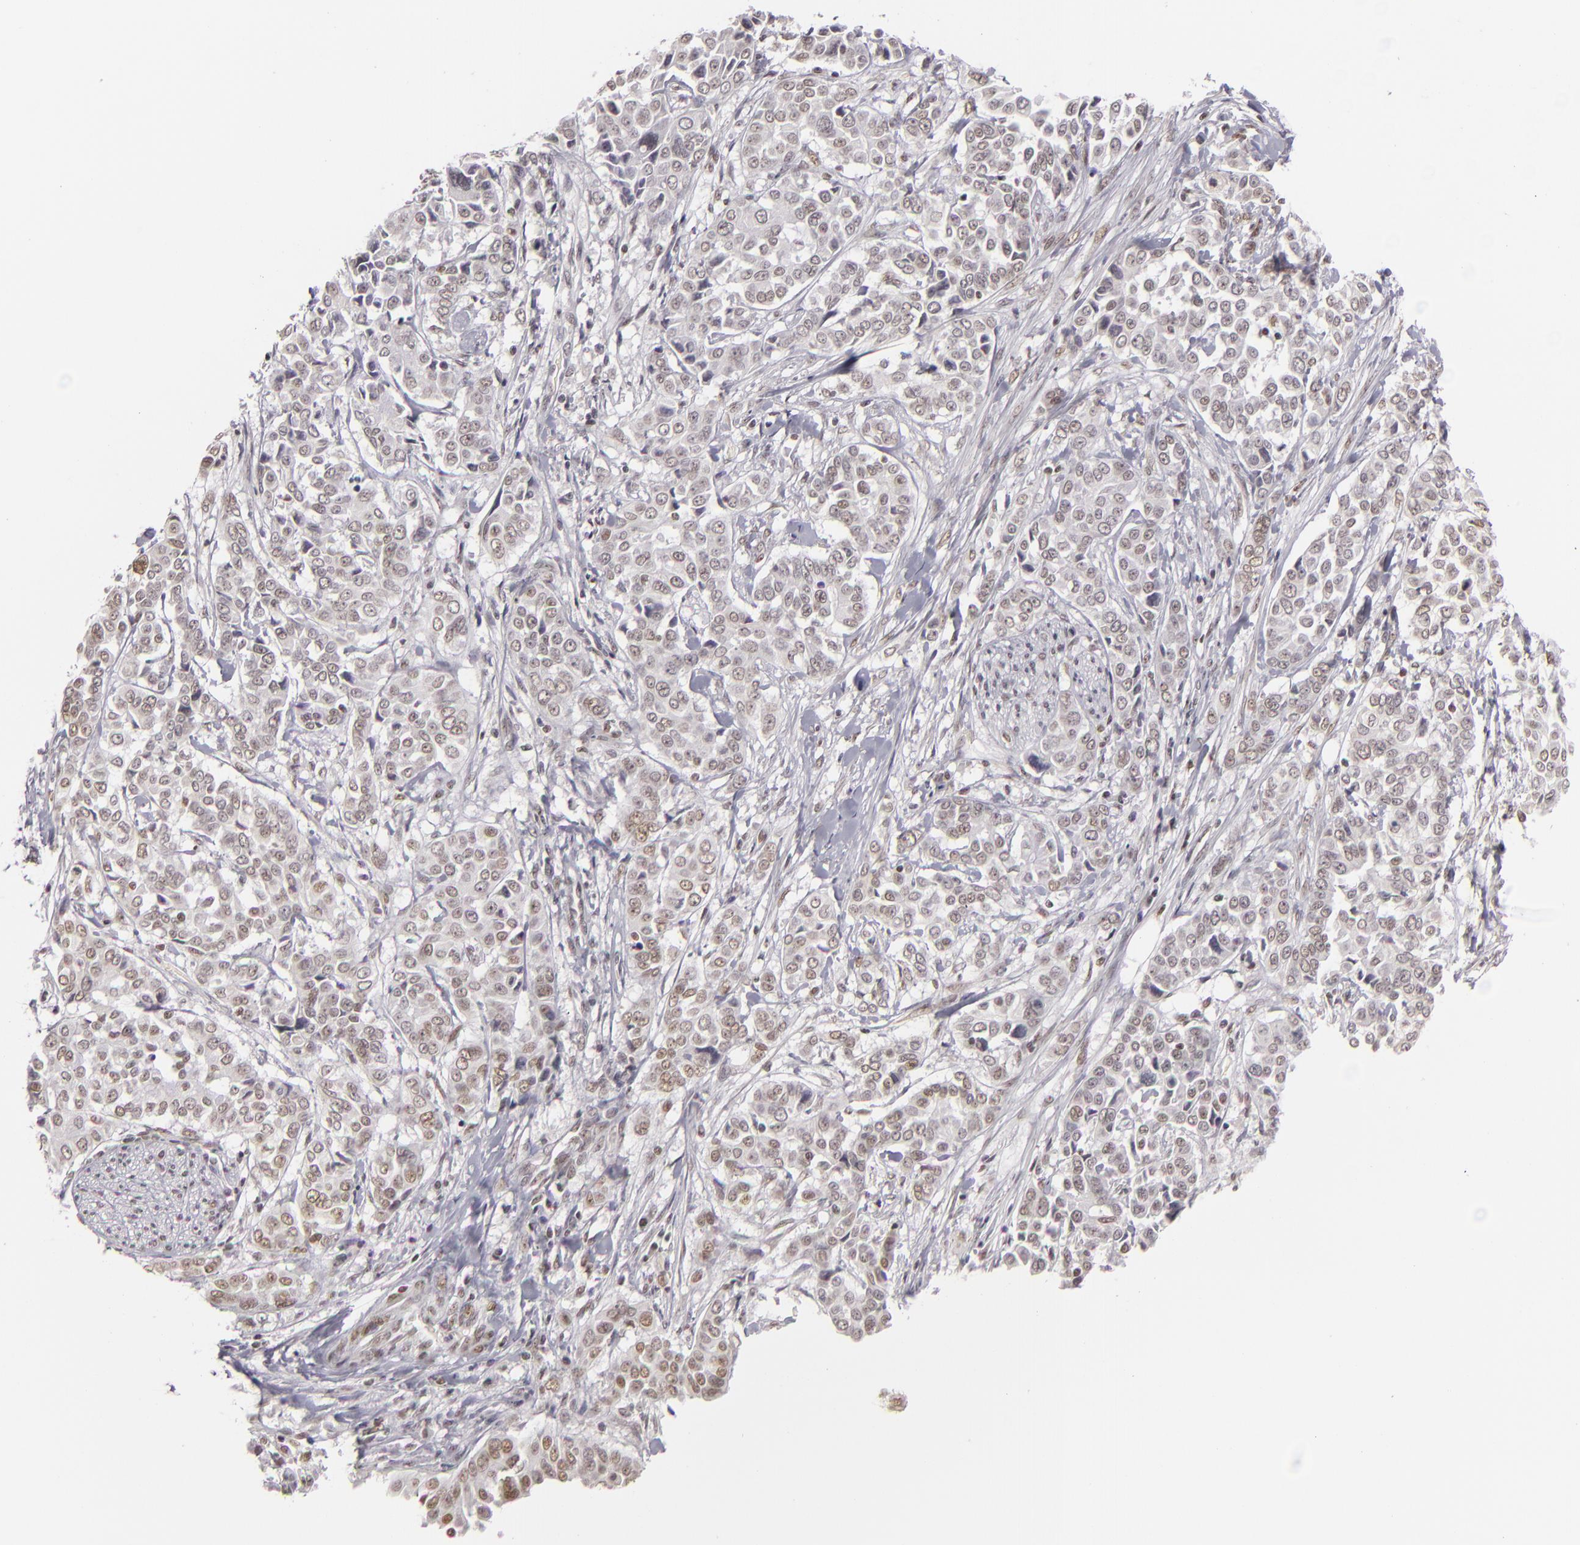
{"staining": {"intensity": "weak", "quantity": ">75%", "location": "nuclear"}, "tissue": "pancreatic cancer", "cell_type": "Tumor cells", "image_type": "cancer", "snomed": [{"axis": "morphology", "description": "Adenocarcinoma, NOS"}, {"axis": "topography", "description": "Pancreas"}], "caption": "This is an image of immunohistochemistry (IHC) staining of pancreatic cancer (adenocarcinoma), which shows weak staining in the nuclear of tumor cells.", "gene": "DAXX", "patient": {"sex": "female", "age": 52}}